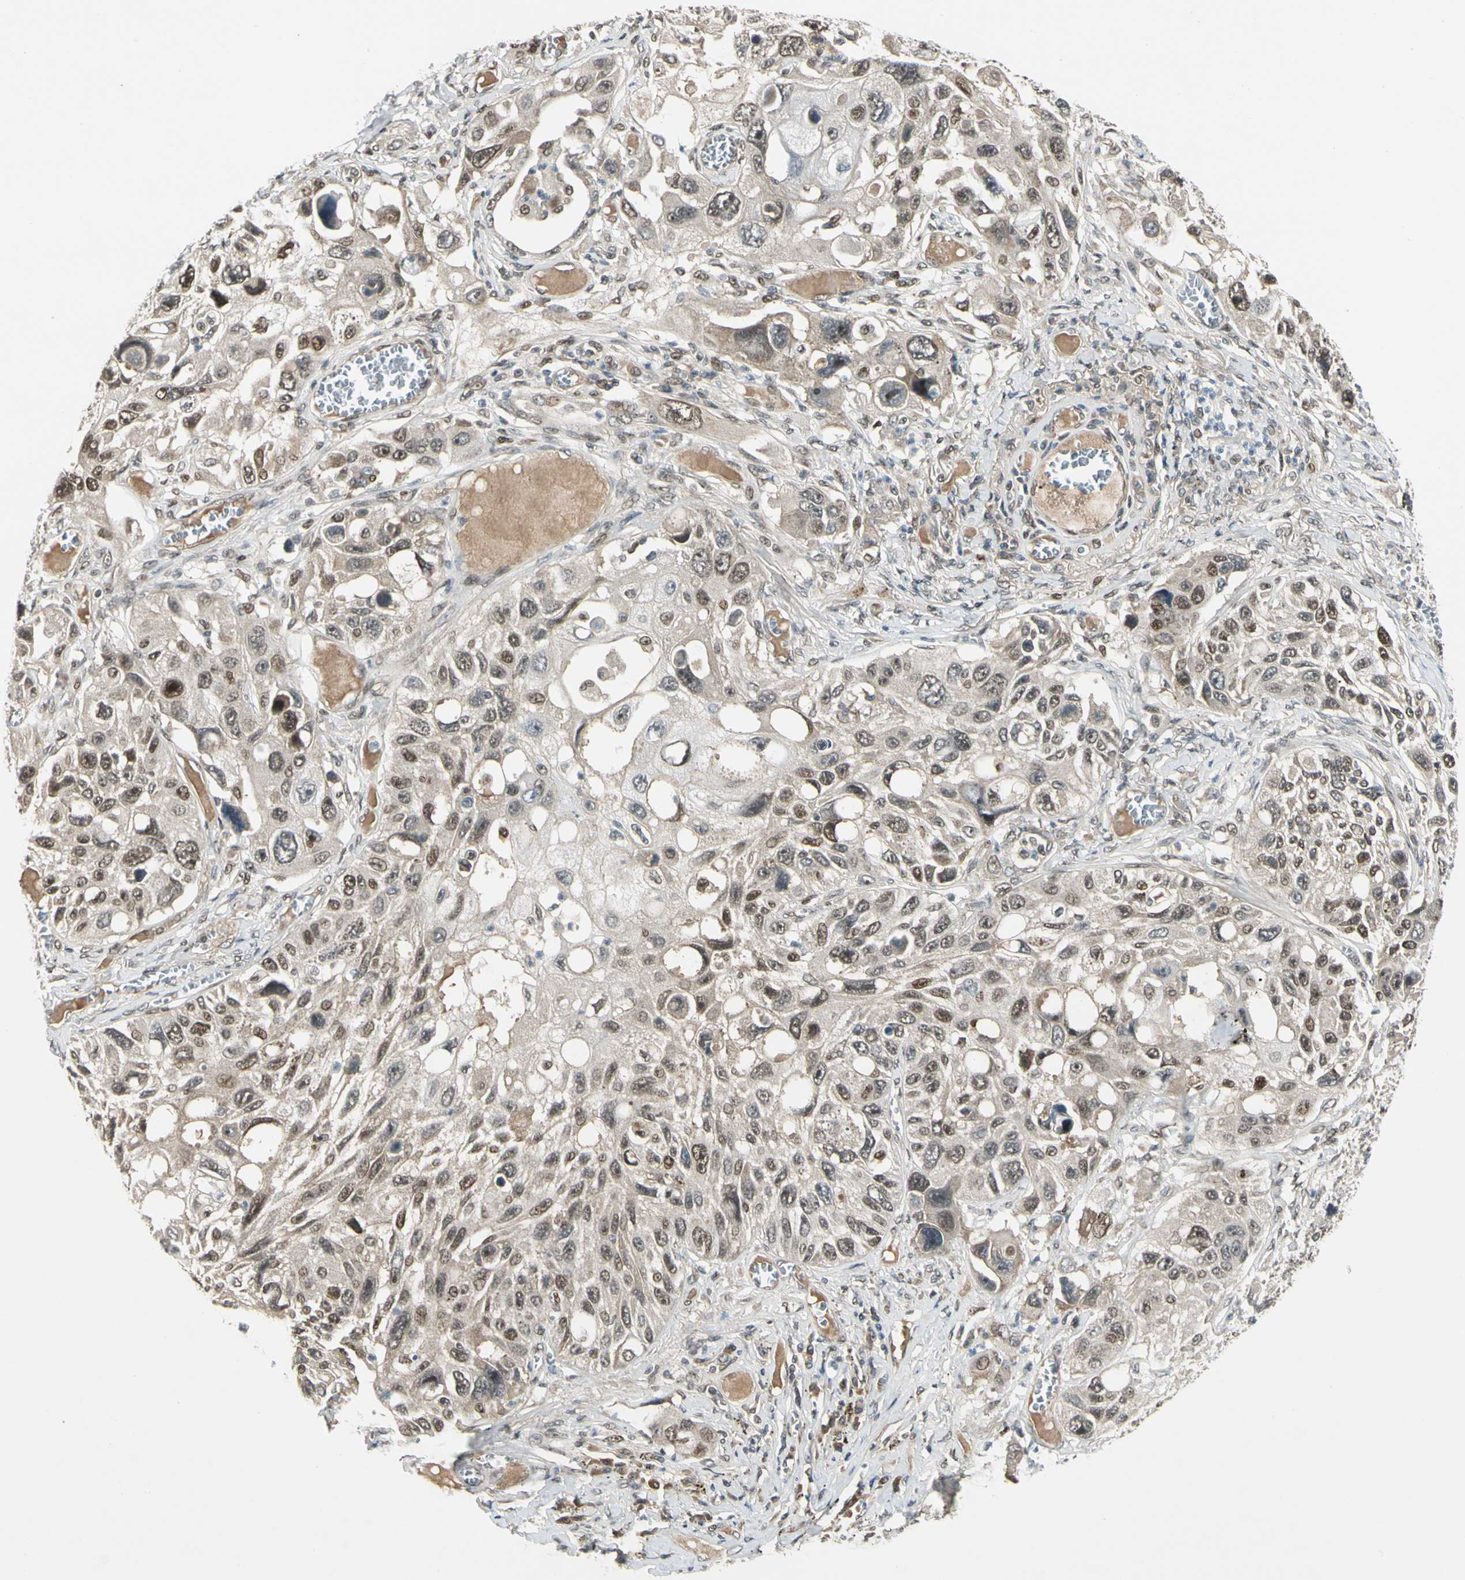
{"staining": {"intensity": "moderate", "quantity": "25%-75%", "location": "nuclear"}, "tissue": "lung cancer", "cell_type": "Tumor cells", "image_type": "cancer", "snomed": [{"axis": "morphology", "description": "Squamous cell carcinoma, NOS"}, {"axis": "topography", "description": "Lung"}], "caption": "Immunohistochemical staining of squamous cell carcinoma (lung) reveals medium levels of moderate nuclear protein expression in approximately 25%-75% of tumor cells.", "gene": "GTF3A", "patient": {"sex": "male", "age": 71}}